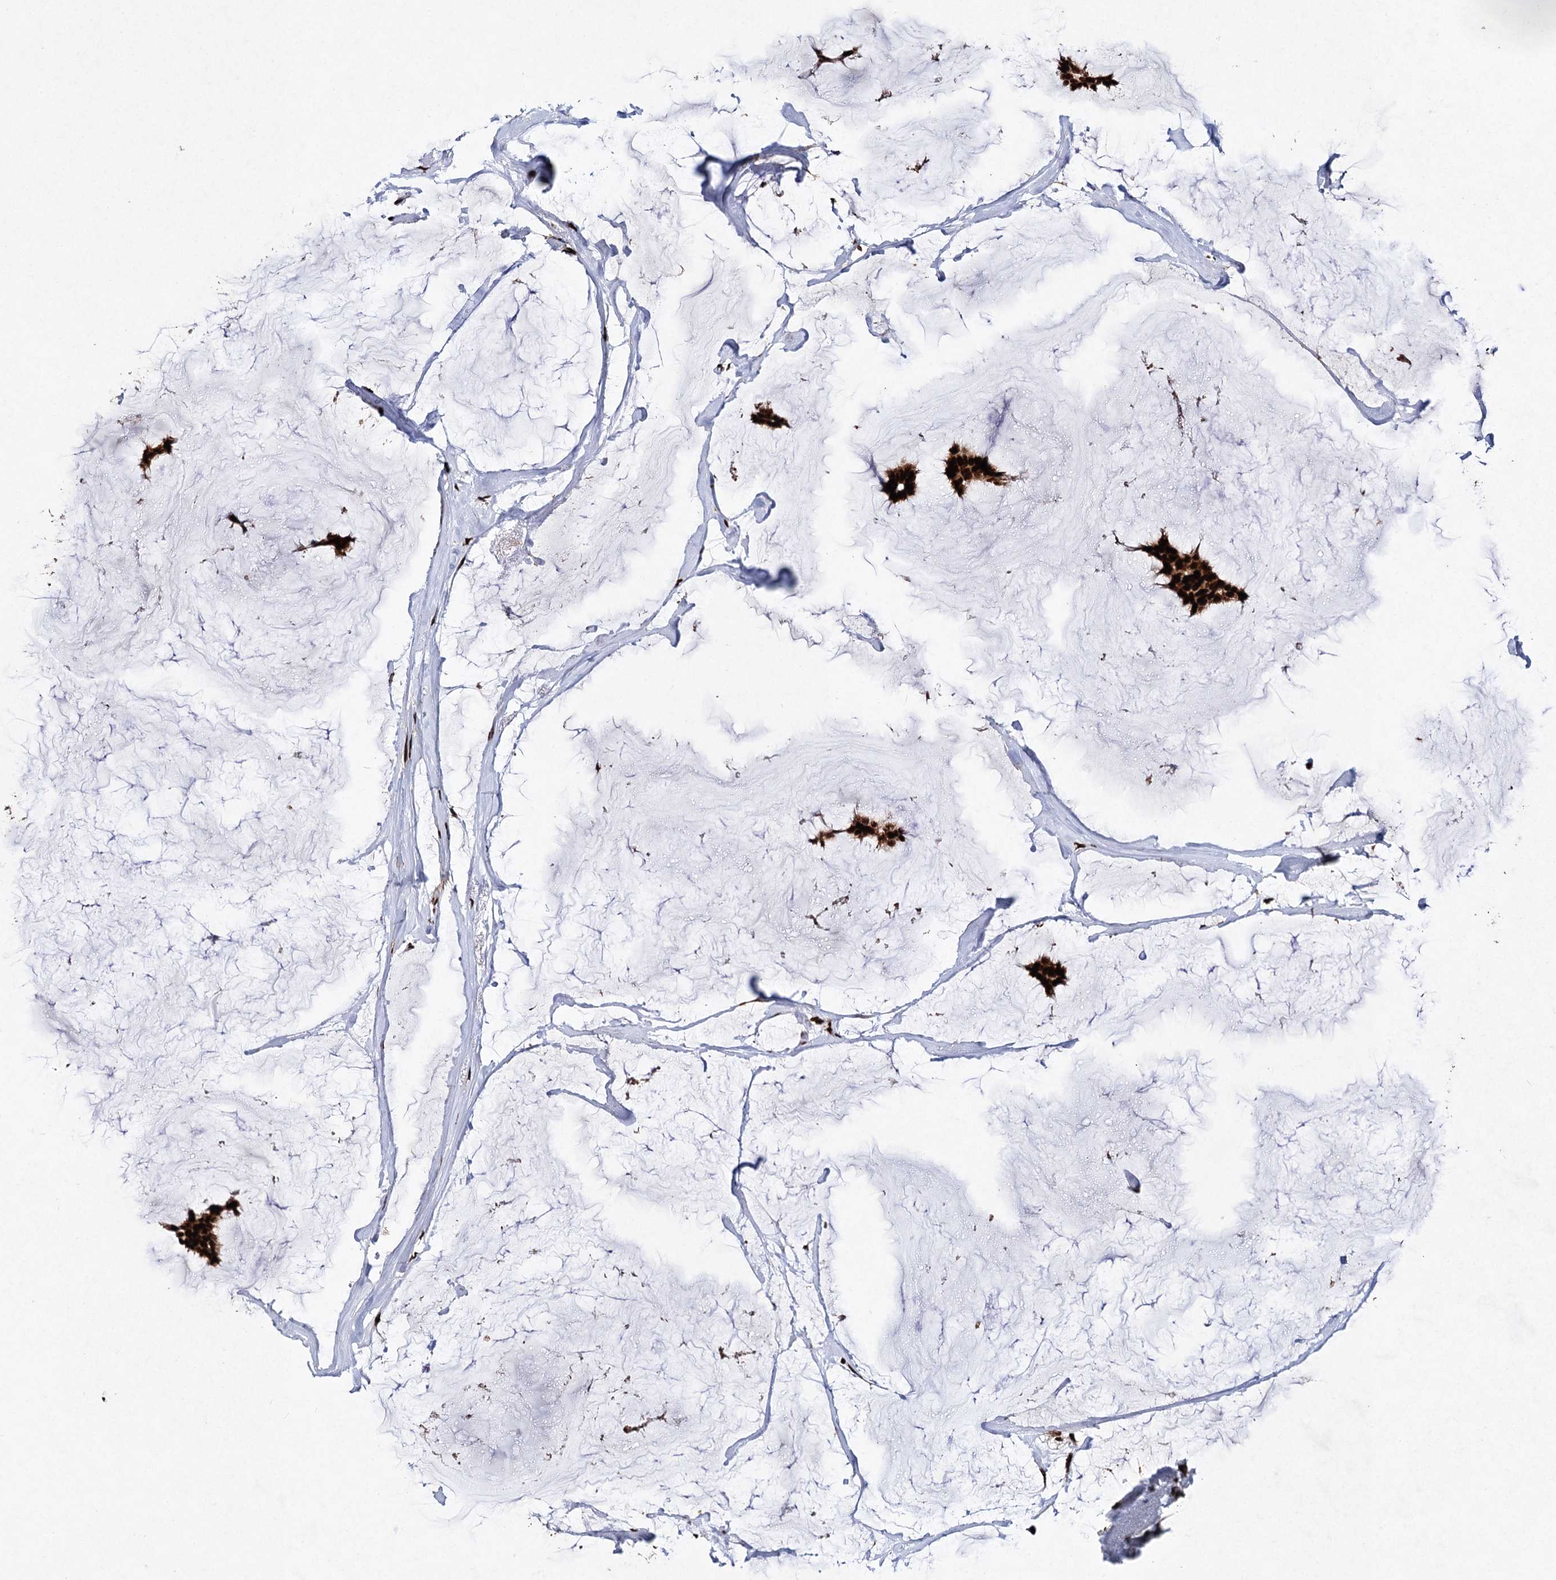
{"staining": {"intensity": "strong", "quantity": ">75%", "location": "nuclear"}, "tissue": "breast cancer", "cell_type": "Tumor cells", "image_type": "cancer", "snomed": [{"axis": "morphology", "description": "Duct carcinoma"}, {"axis": "topography", "description": "Breast"}], "caption": "The histopathology image shows staining of breast cancer (infiltrating ductal carcinoma), revealing strong nuclear protein positivity (brown color) within tumor cells.", "gene": "MATR3", "patient": {"sex": "female", "age": 93}}